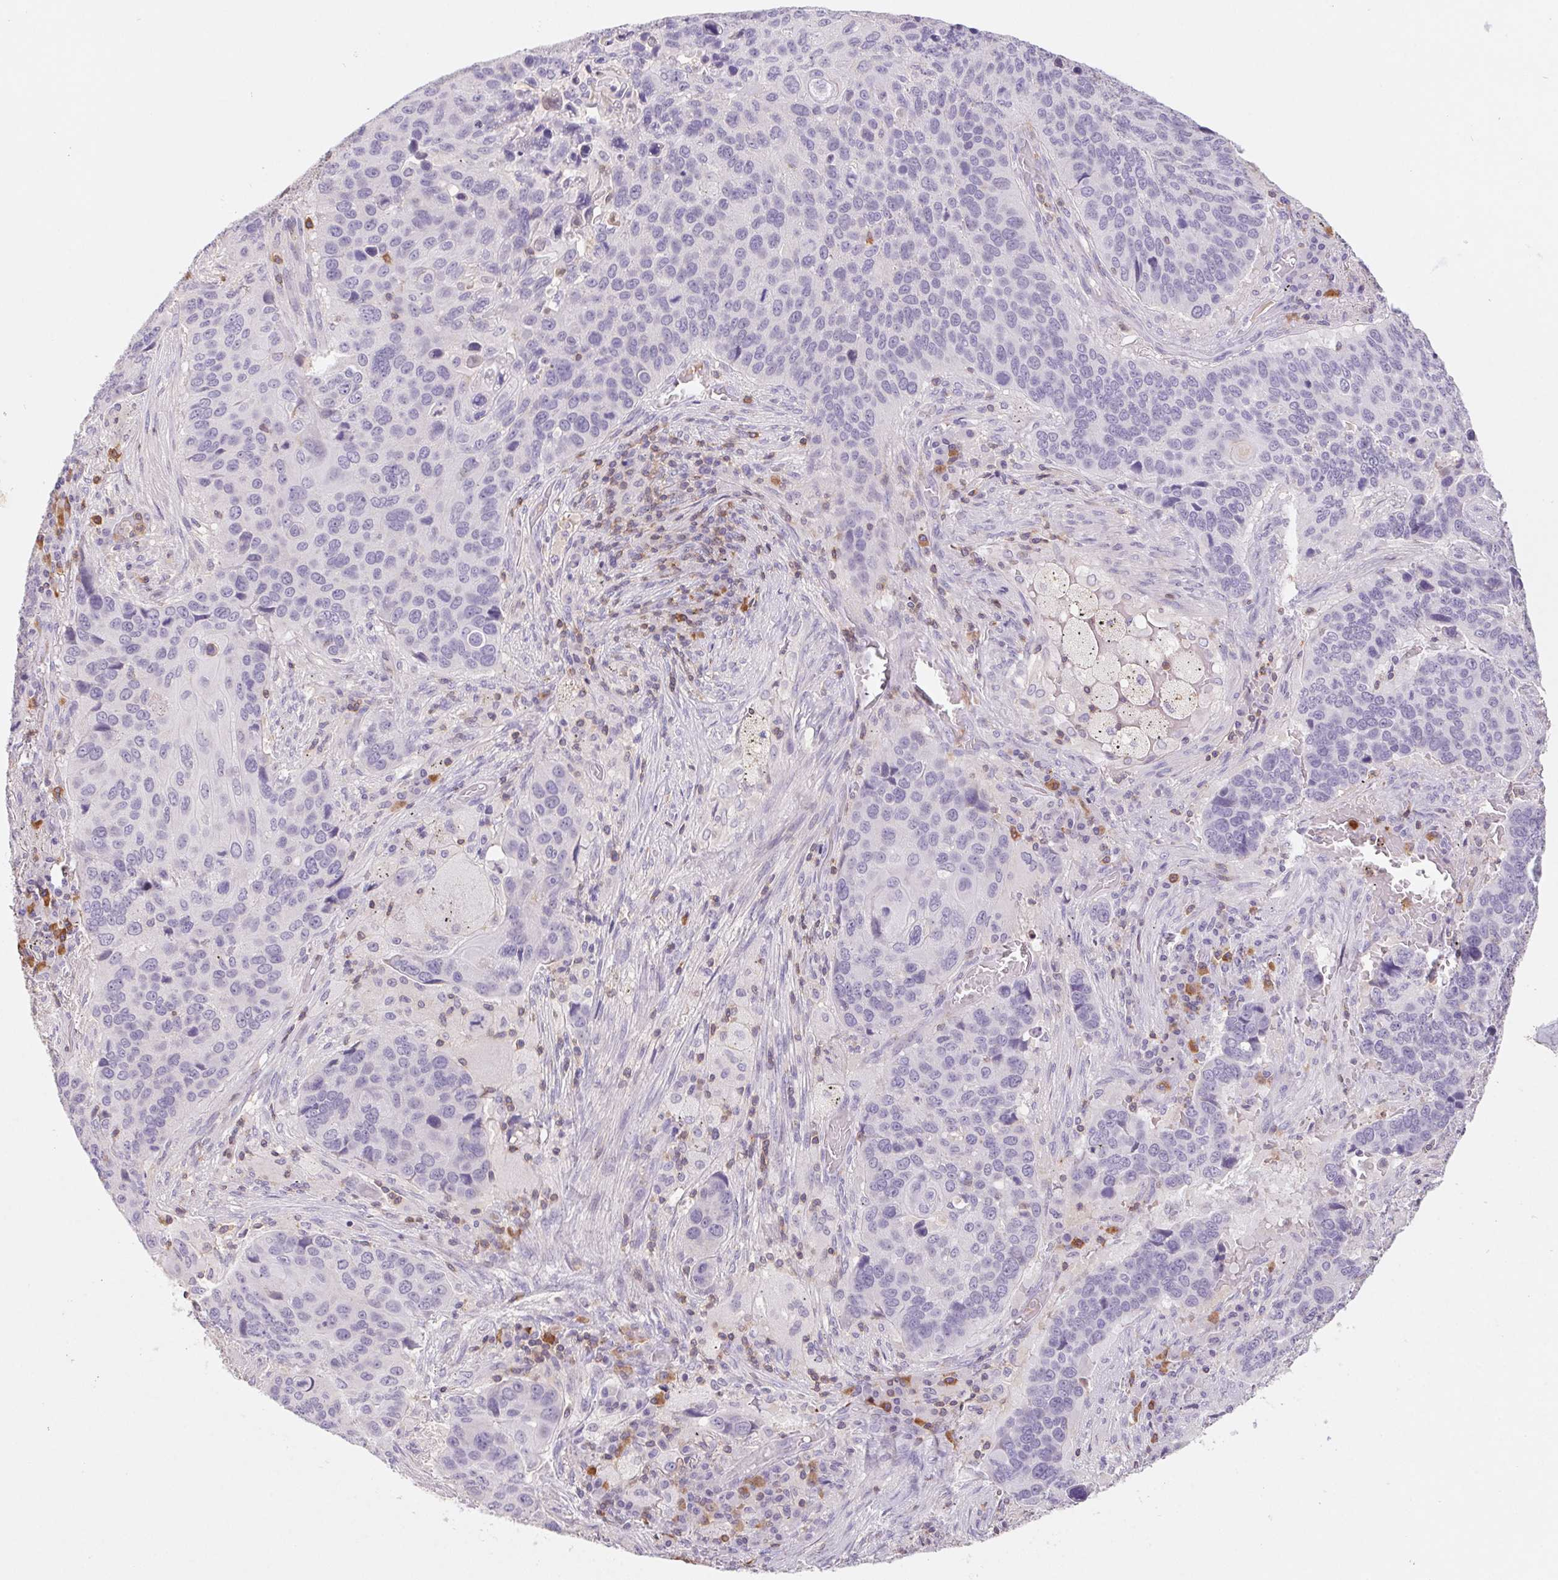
{"staining": {"intensity": "negative", "quantity": "none", "location": "none"}, "tissue": "lung cancer", "cell_type": "Tumor cells", "image_type": "cancer", "snomed": [{"axis": "morphology", "description": "Squamous cell carcinoma, NOS"}, {"axis": "topography", "description": "Lung"}], "caption": "The IHC photomicrograph has no significant positivity in tumor cells of lung cancer (squamous cell carcinoma) tissue. Brightfield microscopy of immunohistochemistry (IHC) stained with DAB (brown) and hematoxylin (blue), captured at high magnification.", "gene": "KIF26A", "patient": {"sex": "male", "age": 68}}